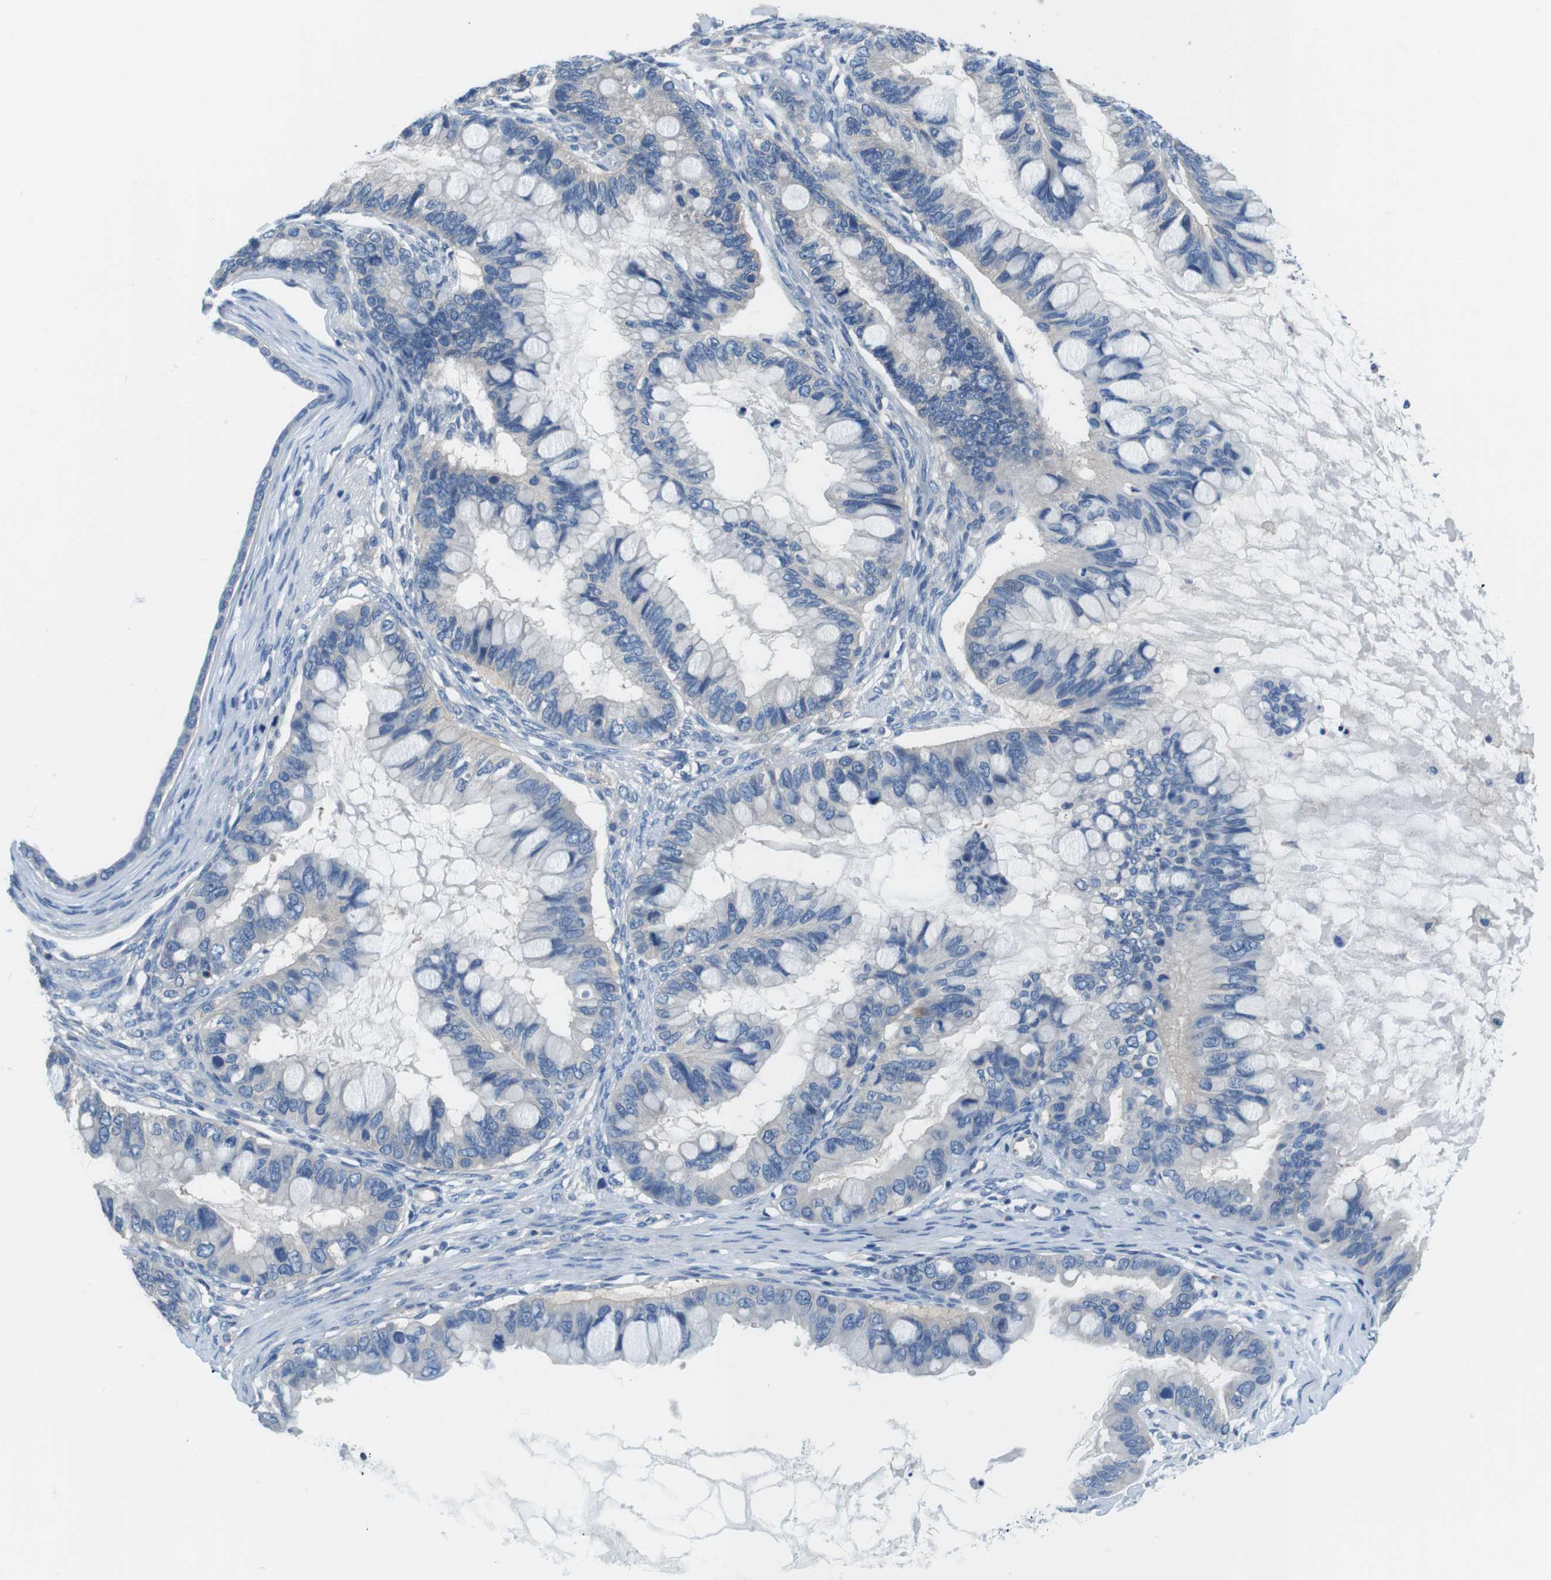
{"staining": {"intensity": "negative", "quantity": "none", "location": "none"}, "tissue": "ovarian cancer", "cell_type": "Tumor cells", "image_type": "cancer", "snomed": [{"axis": "morphology", "description": "Cystadenocarcinoma, mucinous, NOS"}, {"axis": "topography", "description": "Ovary"}], "caption": "This is an immunohistochemistry photomicrograph of ovarian mucinous cystadenocarcinoma. There is no positivity in tumor cells.", "gene": "DENND4C", "patient": {"sex": "female", "age": 80}}